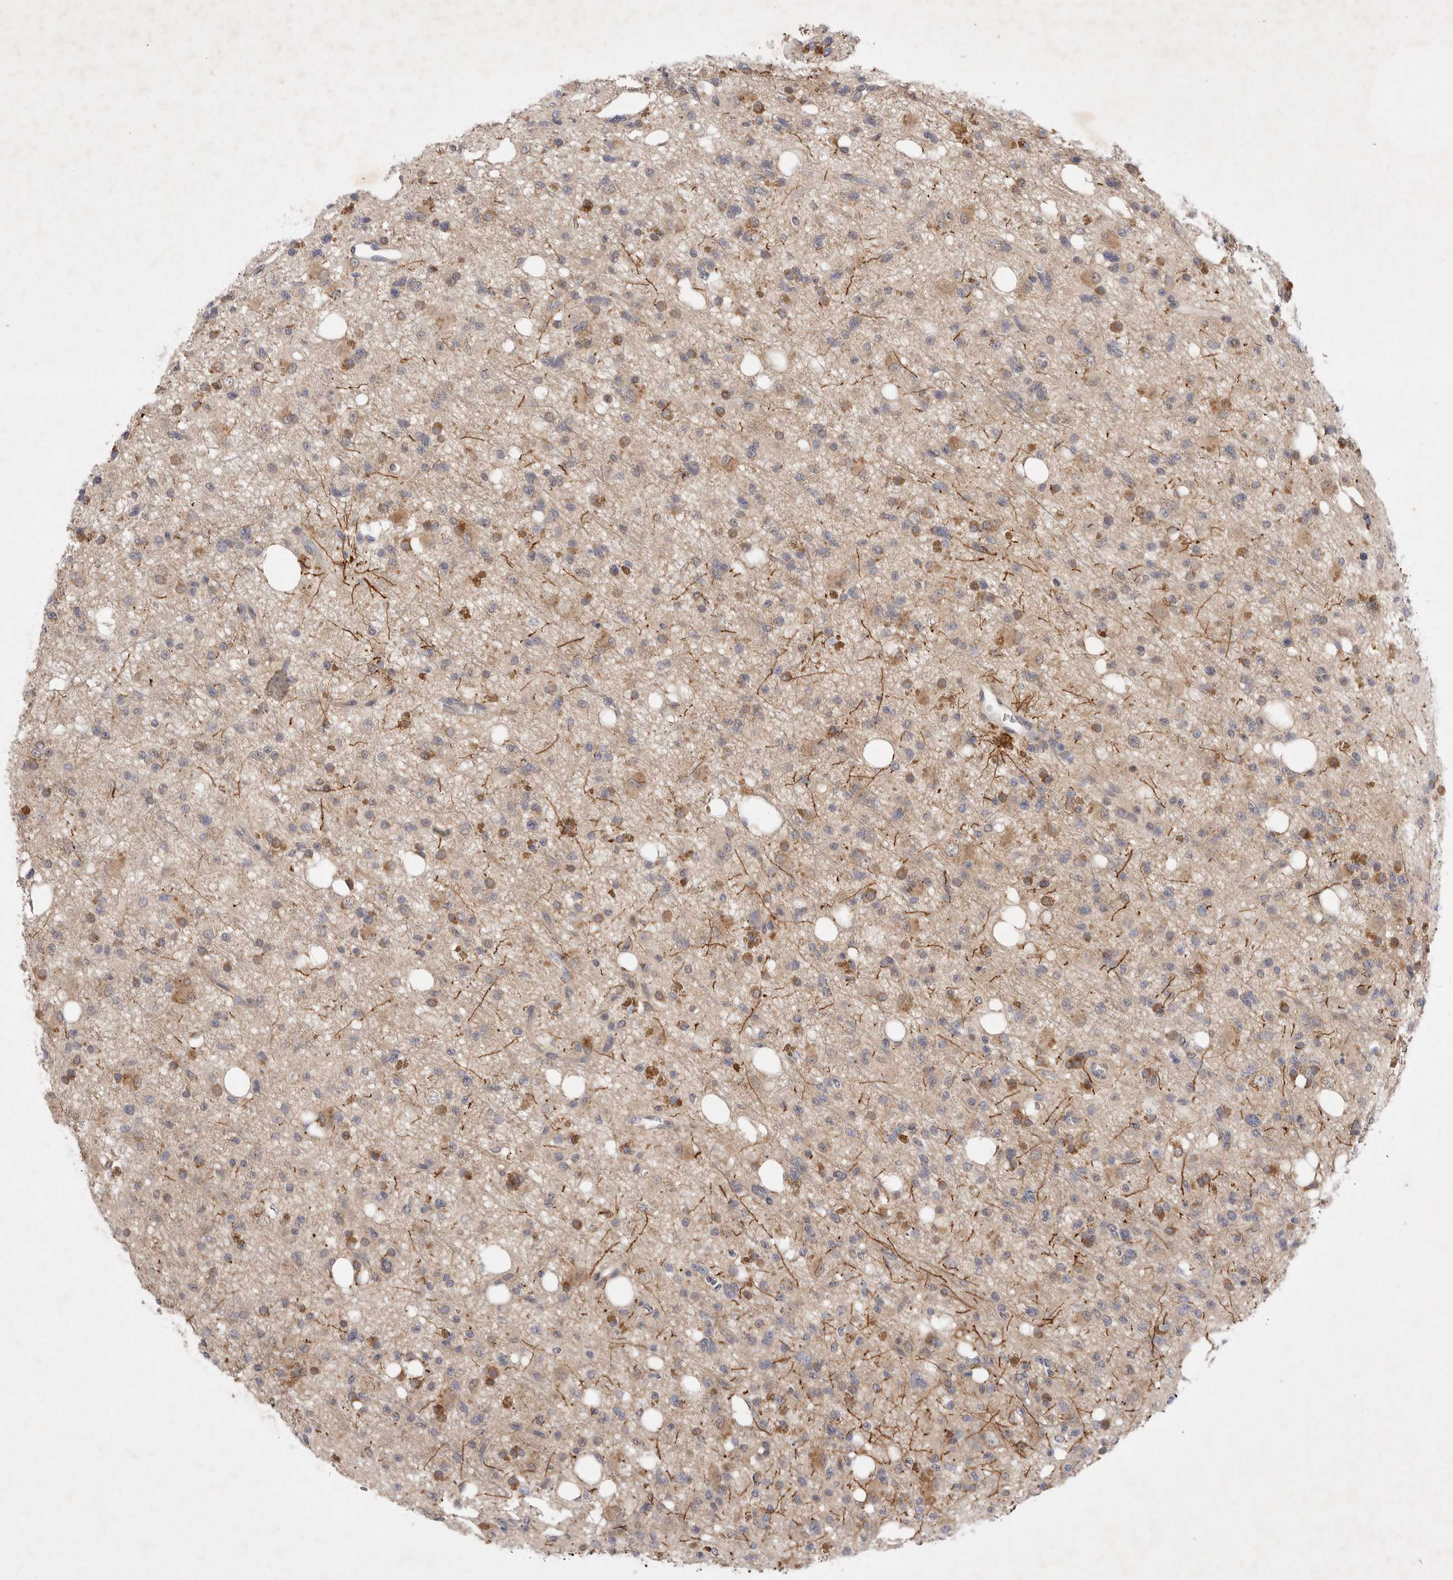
{"staining": {"intensity": "weak", "quantity": "<25%", "location": "cytoplasmic/membranous"}, "tissue": "glioma", "cell_type": "Tumor cells", "image_type": "cancer", "snomed": [{"axis": "morphology", "description": "Glioma, malignant, High grade"}, {"axis": "topography", "description": "Brain"}], "caption": "A high-resolution photomicrograph shows immunohistochemistry (IHC) staining of glioma, which demonstrates no significant staining in tumor cells. (Stains: DAB (3,3'-diaminobenzidine) immunohistochemistry (IHC) with hematoxylin counter stain, Microscopy: brightfield microscopy at high magnification).", "gene": "PTPDC1", "patient": {"sex": "female", "age": 62}}